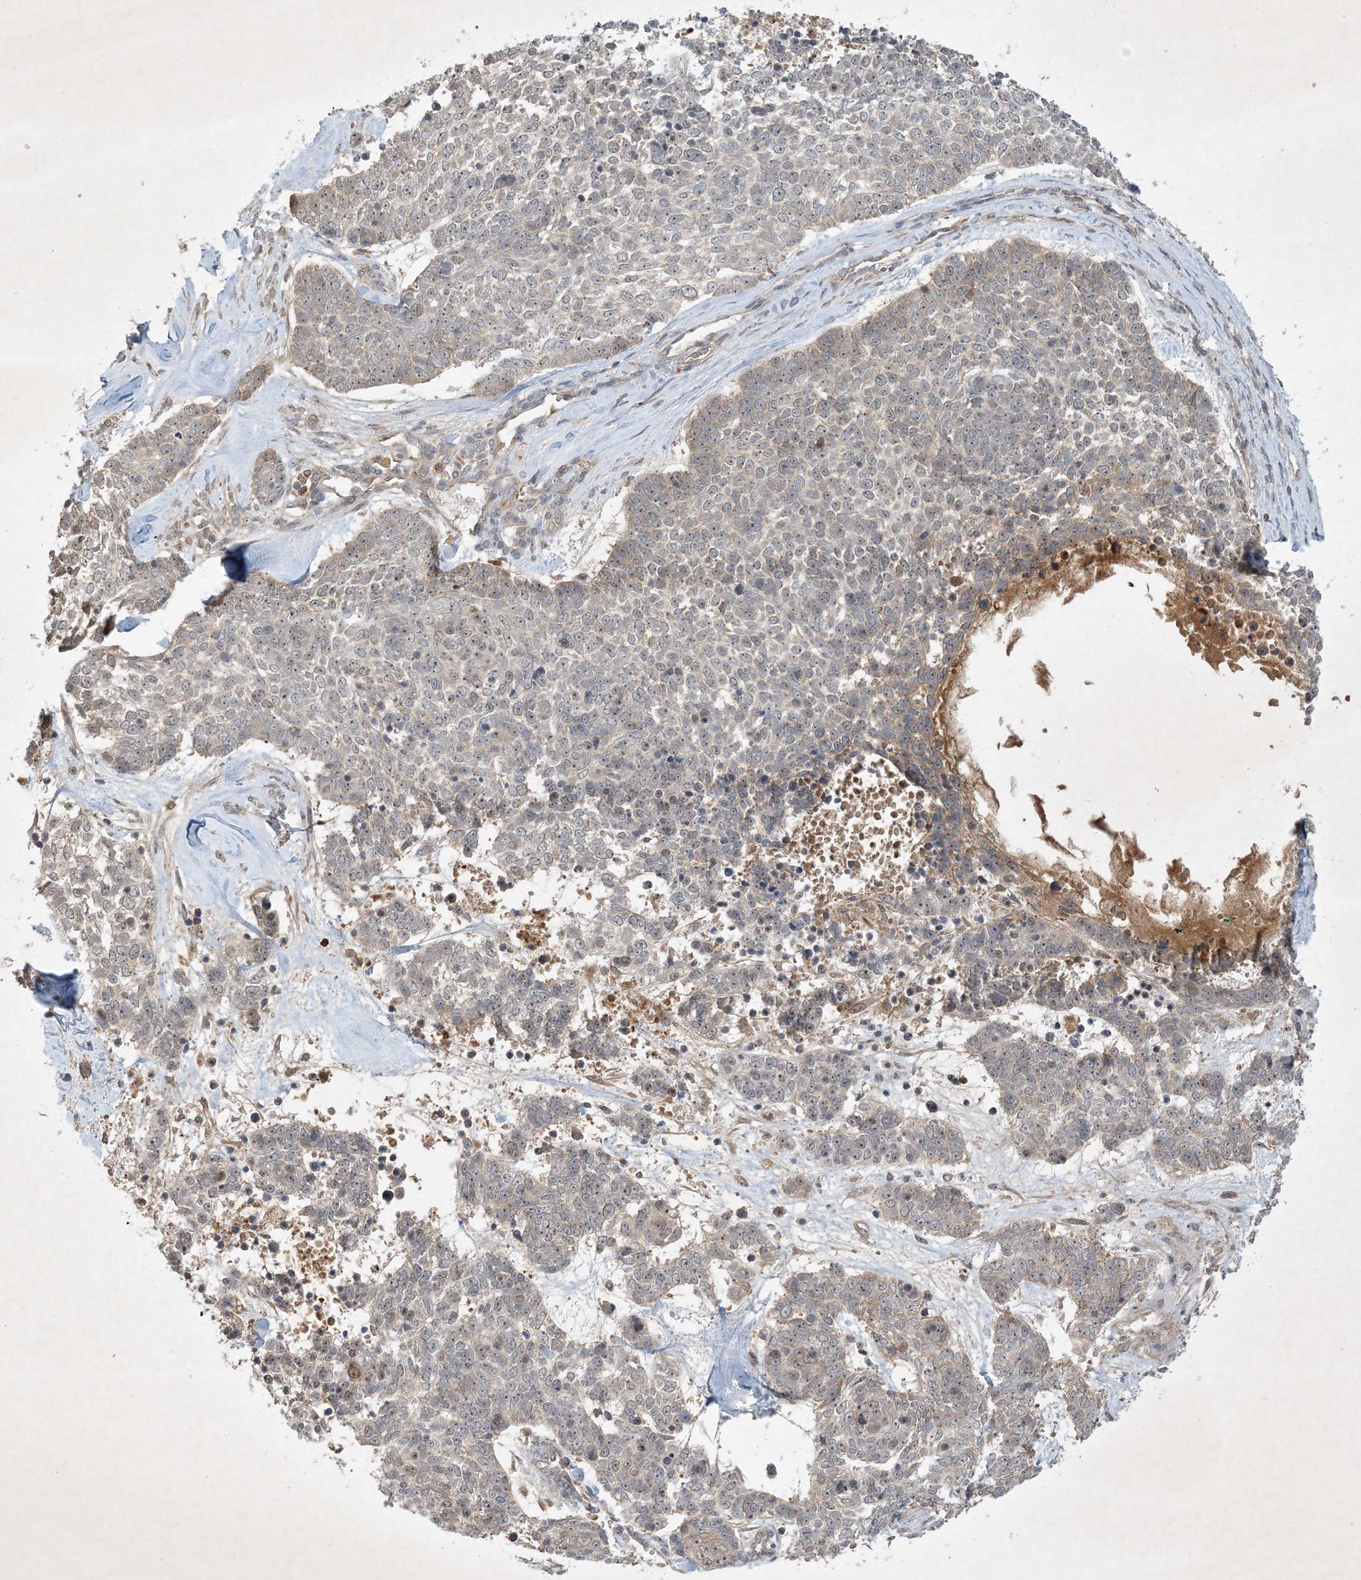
{"staining": {"intensity": "negative", "quantity": "none", "location": "none"}, "tissue": "skin cancer", "cell_type": "Tumor cells", "image_type": "cancer", "snomed": [{"axis": "morphology", "description": "Basal cell carcinoma"}, {"axis": "topography", "description": "Skin"}], "caption": "DAB immunohistochemical staining of human basal cell carcinoma (skin) shows no significant positivity in tumor cells.", "gene": "ZCCHC4", "patient": {"sex": "female", "age": 81}}